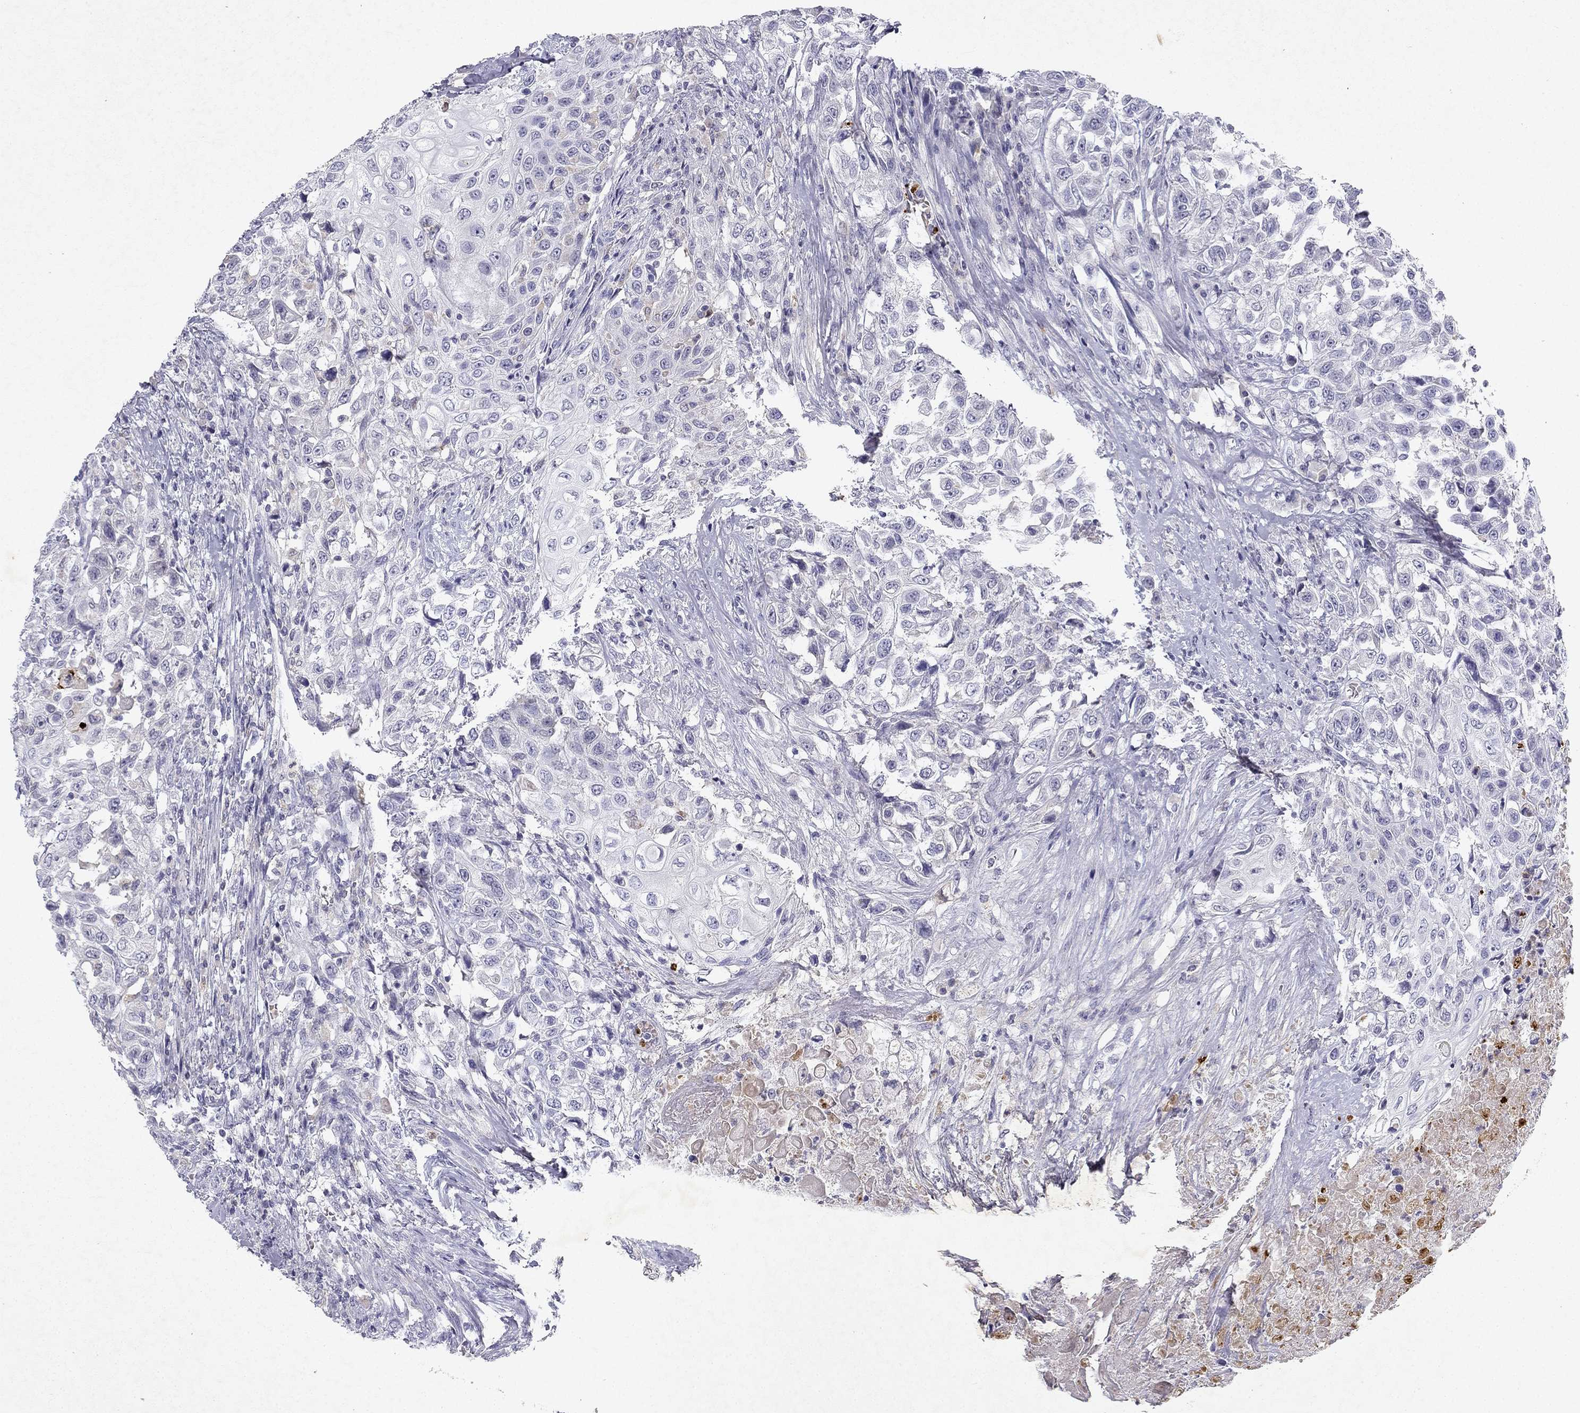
{"staining": {"intensity": "negative", "quantity": "none", "location": "none"}, "tissue": "urothelial cancer", "cell_type": "Tumor cells", "image_type": "cancer", "snomed": [{"axis": "morphology", "description": "Urothelial carcinoma, High grade"}, {"axis": "topography", "description": "Urinary bladder"}], "caption": "The immunohistochemistry (IHC) histopathology image has no significant positivity in tumor cells of urothelial cancer tissue. (Stains: DAB (3,3'-diaminobenzidine) immunohistochemistry with hematoxylin counter stain, Microscopy: brightfield microscopy at high magnification).", "gene": "SLC6A4", "patient": {"sex": "female", "age": 56}}